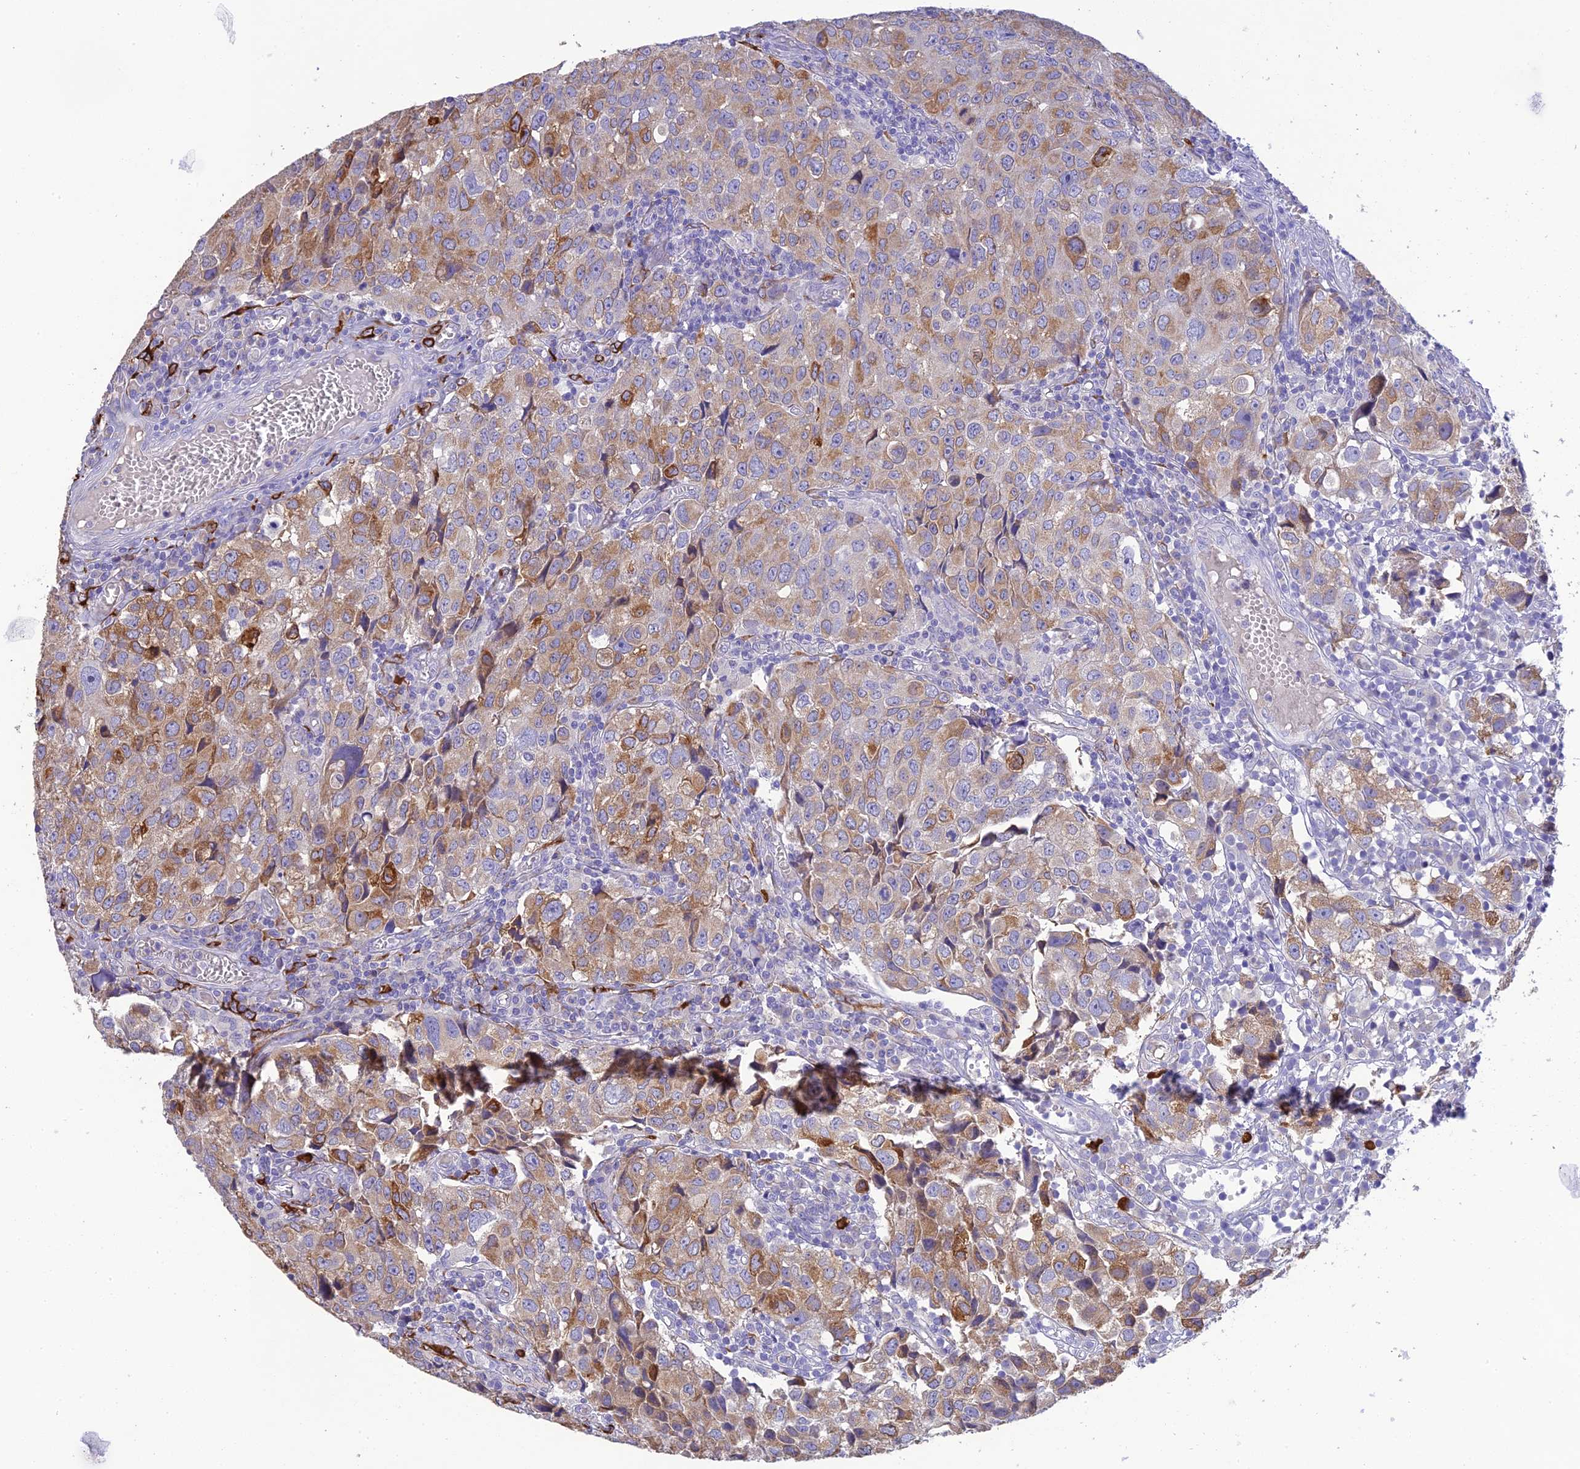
{"staining": {"intensity": "moderate", "quantity": "25%-75%", "location": "cytoplasmic/membranous"}, "tissue": "urothelial cancer", "cell_type": "Tumor cells", "image_type": "cancer", "snomed": [{"axis": "morphology", "description": "Urothelial carcinoma, High grade"}, {"axis": "topography", "description": "Urinary bladder"}], "caption": "Protein analysis of urothelial cancer tissue shows moderate cytoplasmic/membranous positivity in about 25%-75% of tumor cells. (IHC, brightfield microscopy, high magnification).", "gene": "HSD17B2", "patient": {"sex": "female", "age": 75}}